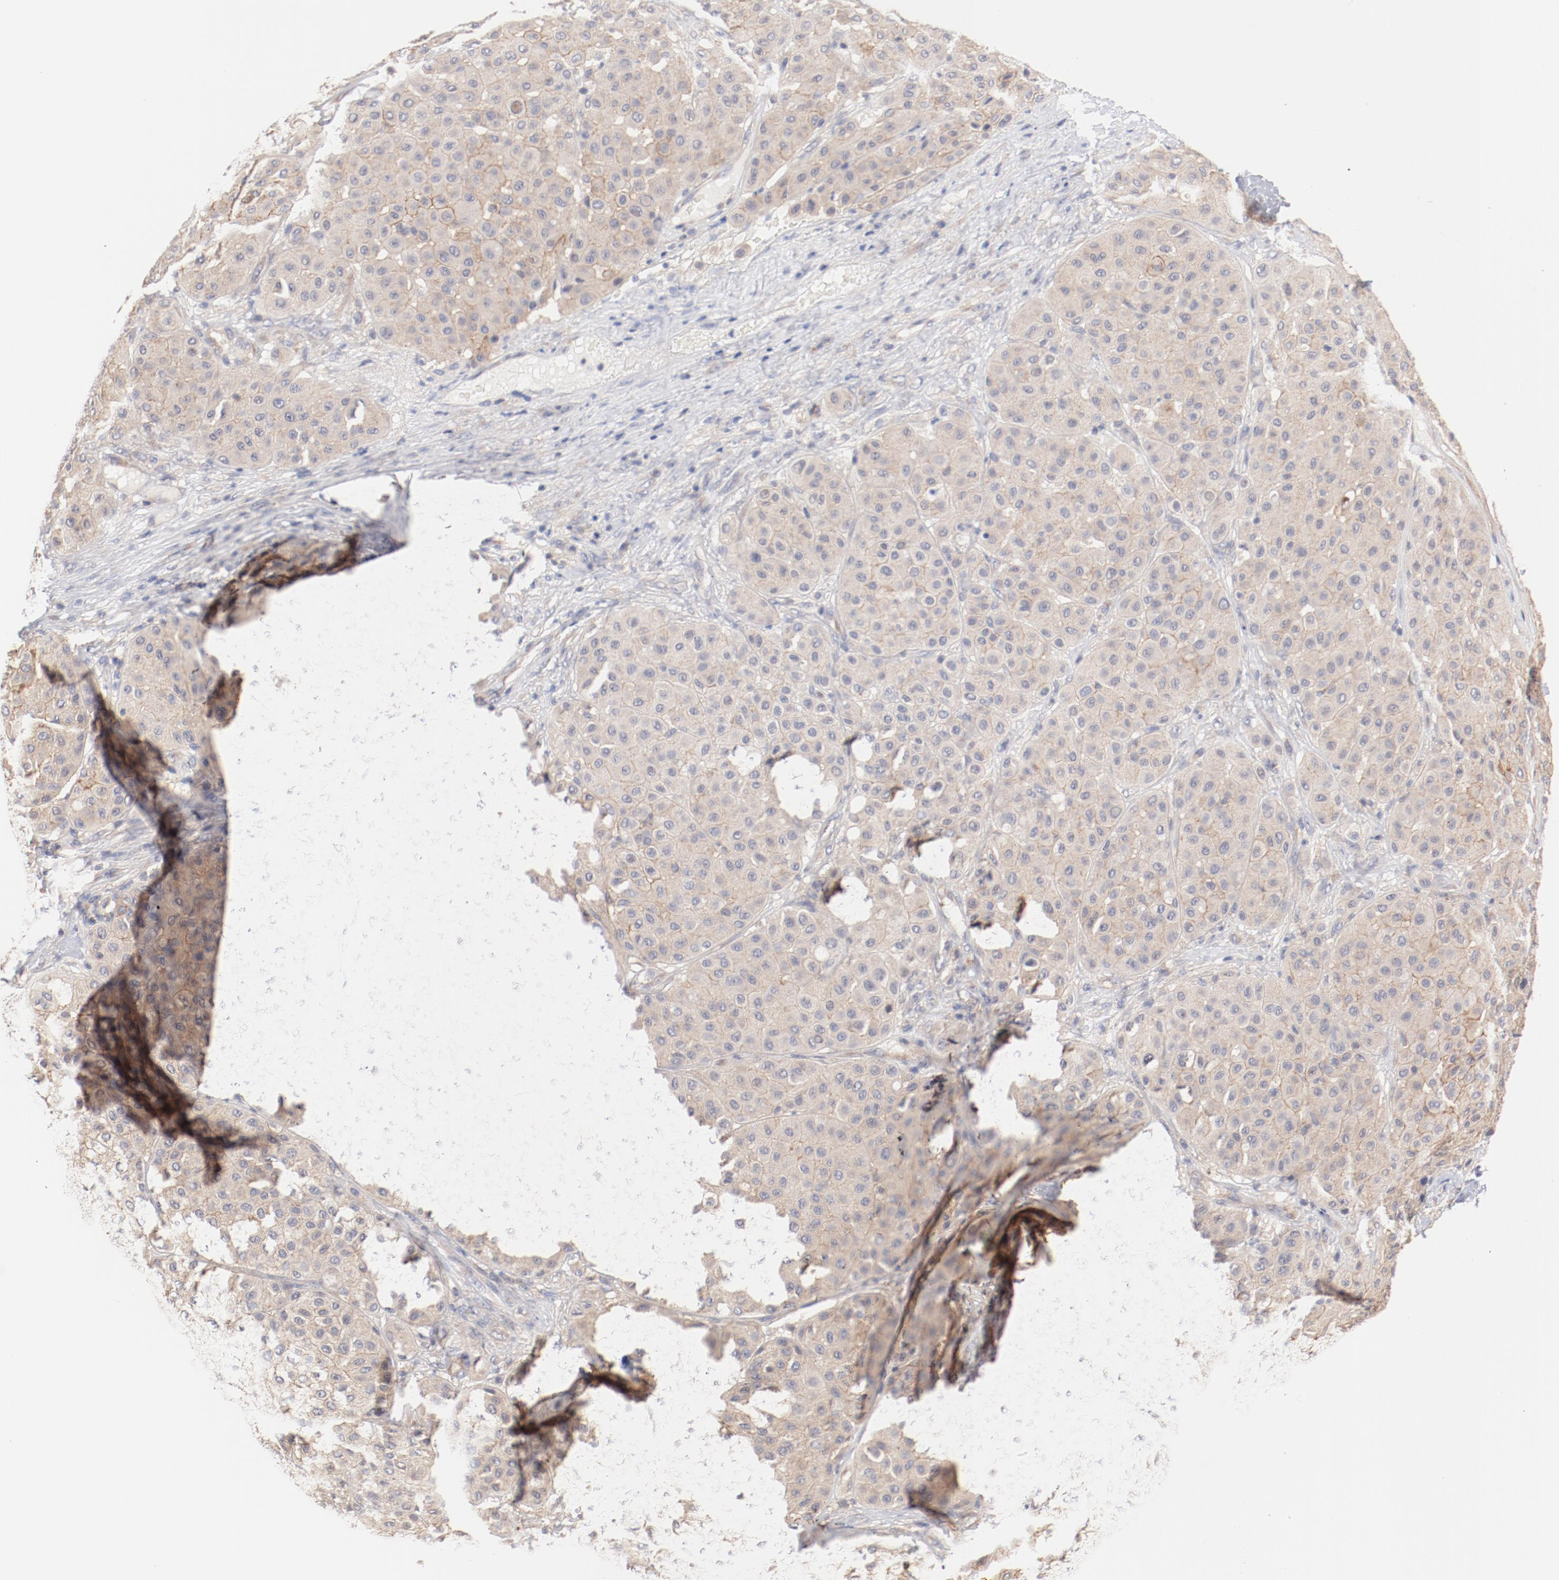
{"staining": {"intensity": "weak", "quantity": "<25%", "location": "cytoplasmic/membranous"}, "tissue": "melanoma", "cell_type": "Tumor cells", "image_type": "cancer", "snomed": [{"axis": "morphology", "description": "Normal tissue, NOS"}, {"axis": "morphology", "description": "Malignant melanoma, Metastatic site"}, {"axis": "topography", "description": "Skin"}], "caption": "Immunohistochemistry (IHC) of human malignant melanoma (metastatic site) shows no expression in tumor cells.", "gene": "SETD3", "patient": {"sex": "male", "age": 41}}